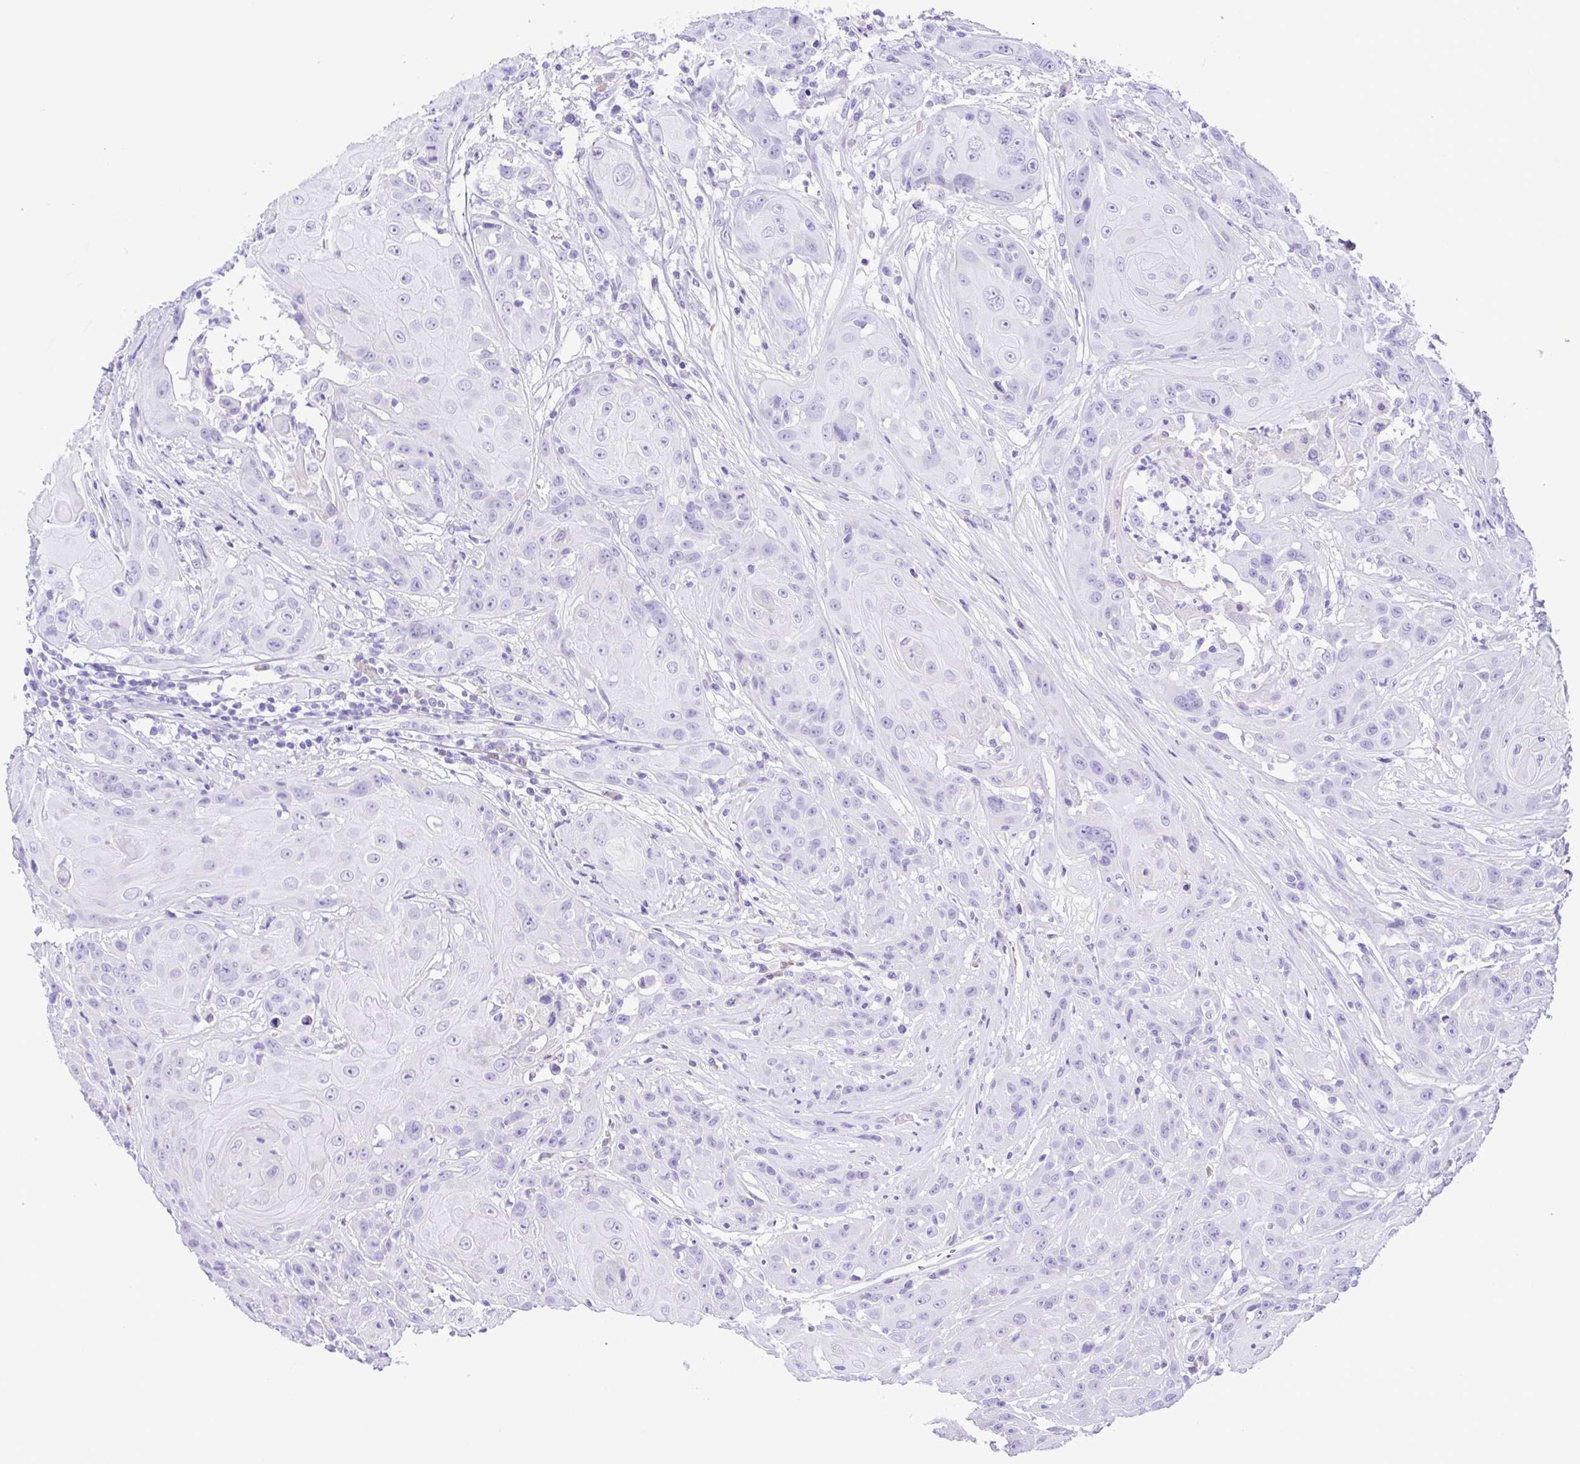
{"staining": {"intensity": "negative", "quantity": "none", "location": "none"}, "tissue": "head and neck cancer", "cell_type": "Tumor cells", "image_type": "cancer", "snomed": [{"axis": "morphology", "description": "Squamous cell carcinoma, NOS"}, {"axis": "topography", "description": "Skin"}, {"axis": "topography", "description": "Head-Neck"}], "caption": "Photomicrograph shows no significant protein staining in tumor cells of head and neck cancer (squamous cell carcinoma). (DAB IHC visualized using brightfield microscopy, high magnification).", "gene": "PAK3", "patient": {"sex": "male", "age": 80}}